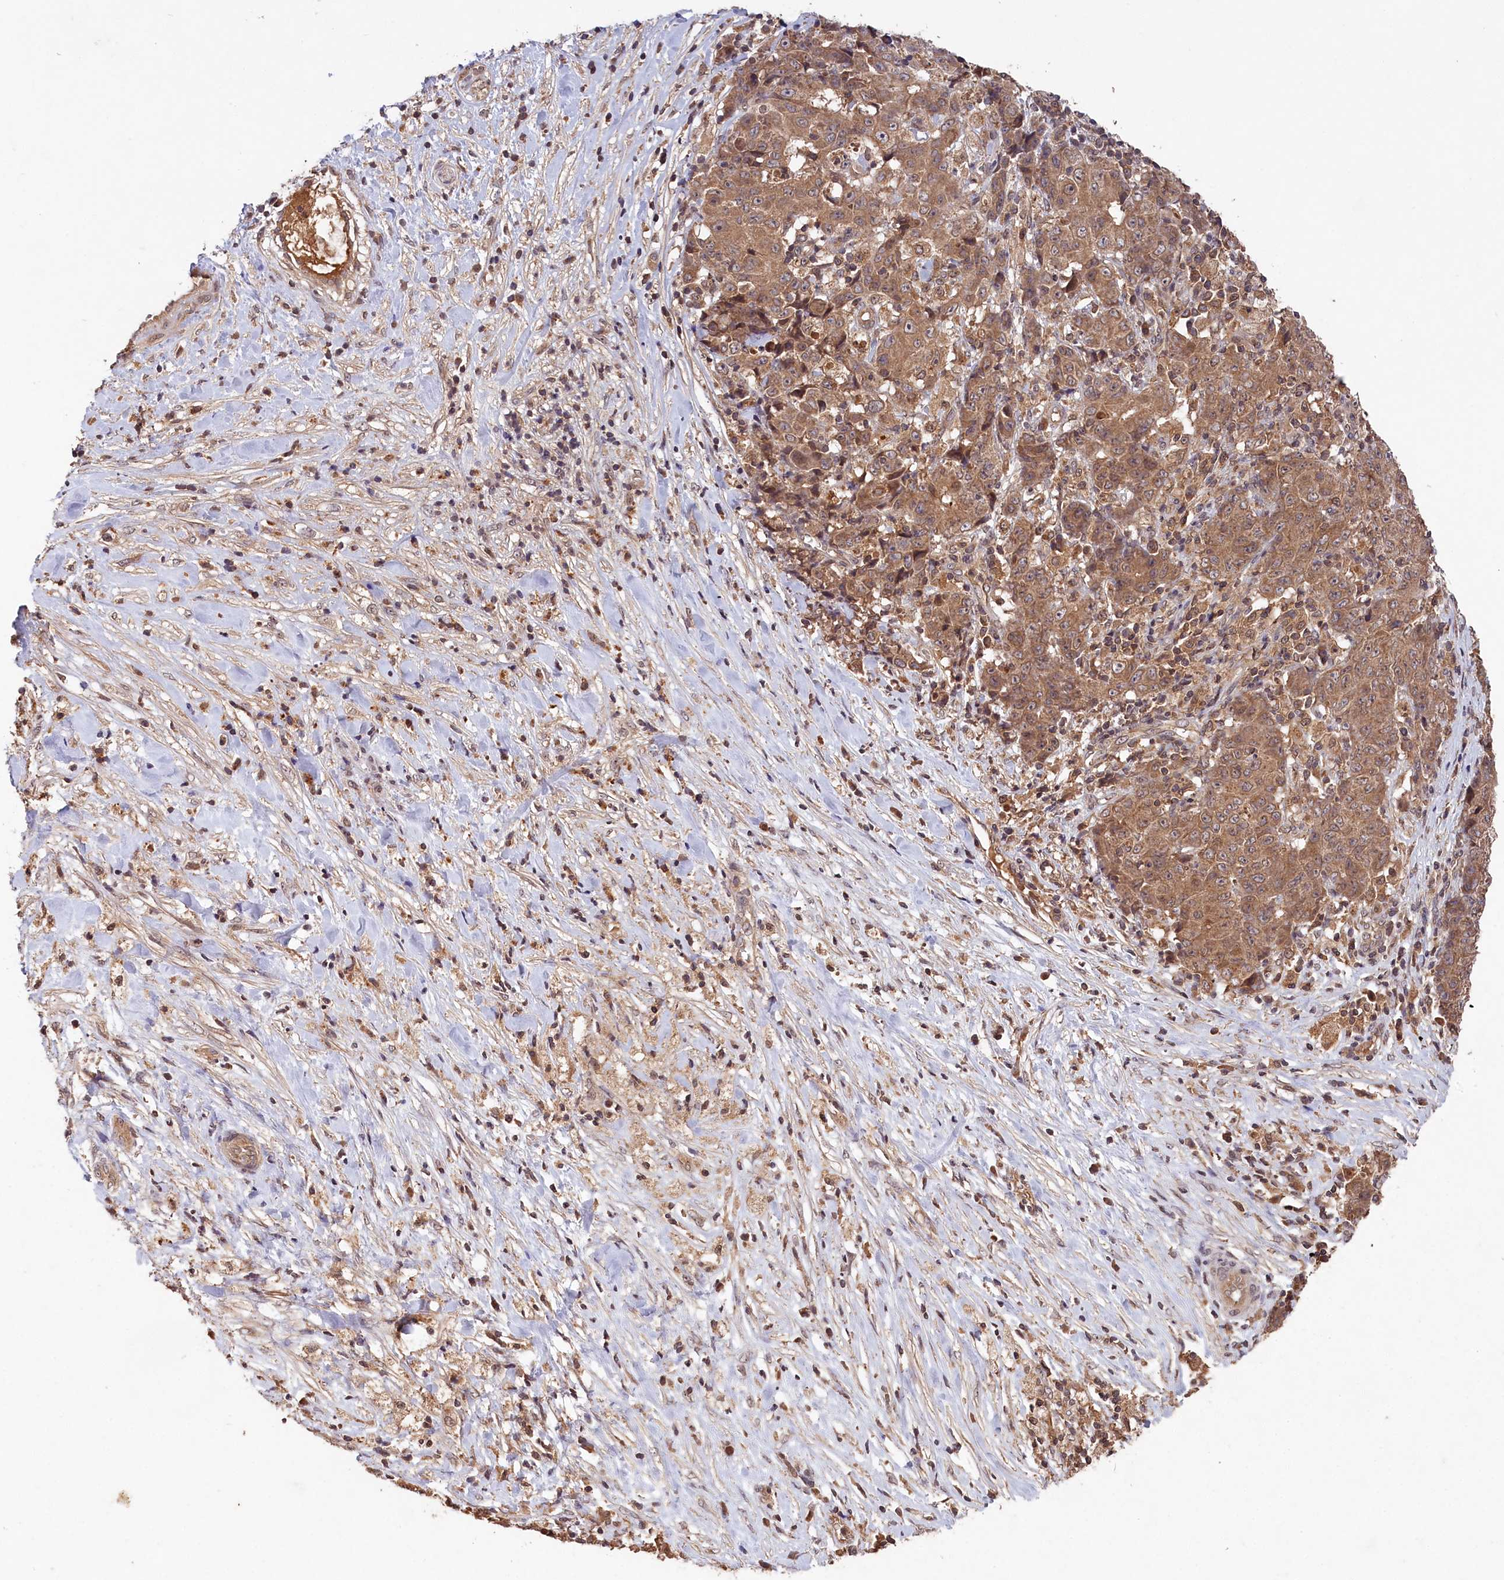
{"staining": {"intensity": "moderate", "quantity": ">75%", "location": "cytoplasmic/membranous"}, "tissue": "ovarian cancer", "cell_type": "Tumor cells", "image_type": "cancer", "snomed": [{"axis": "morphology", "description": "Carcinoma, endometroid"}, {"axis": "topography", "description": "Ovary"}], "caption": "Moderate cytoplasmic/membranous expression for a protein is present in approximately >75% of tumor cells of ovarian cancer (endometroid carcinoma) using immunohistochemistry (IHC).", "gene": "CHAC1", "patient": {"sex": "female", "age": 42}}